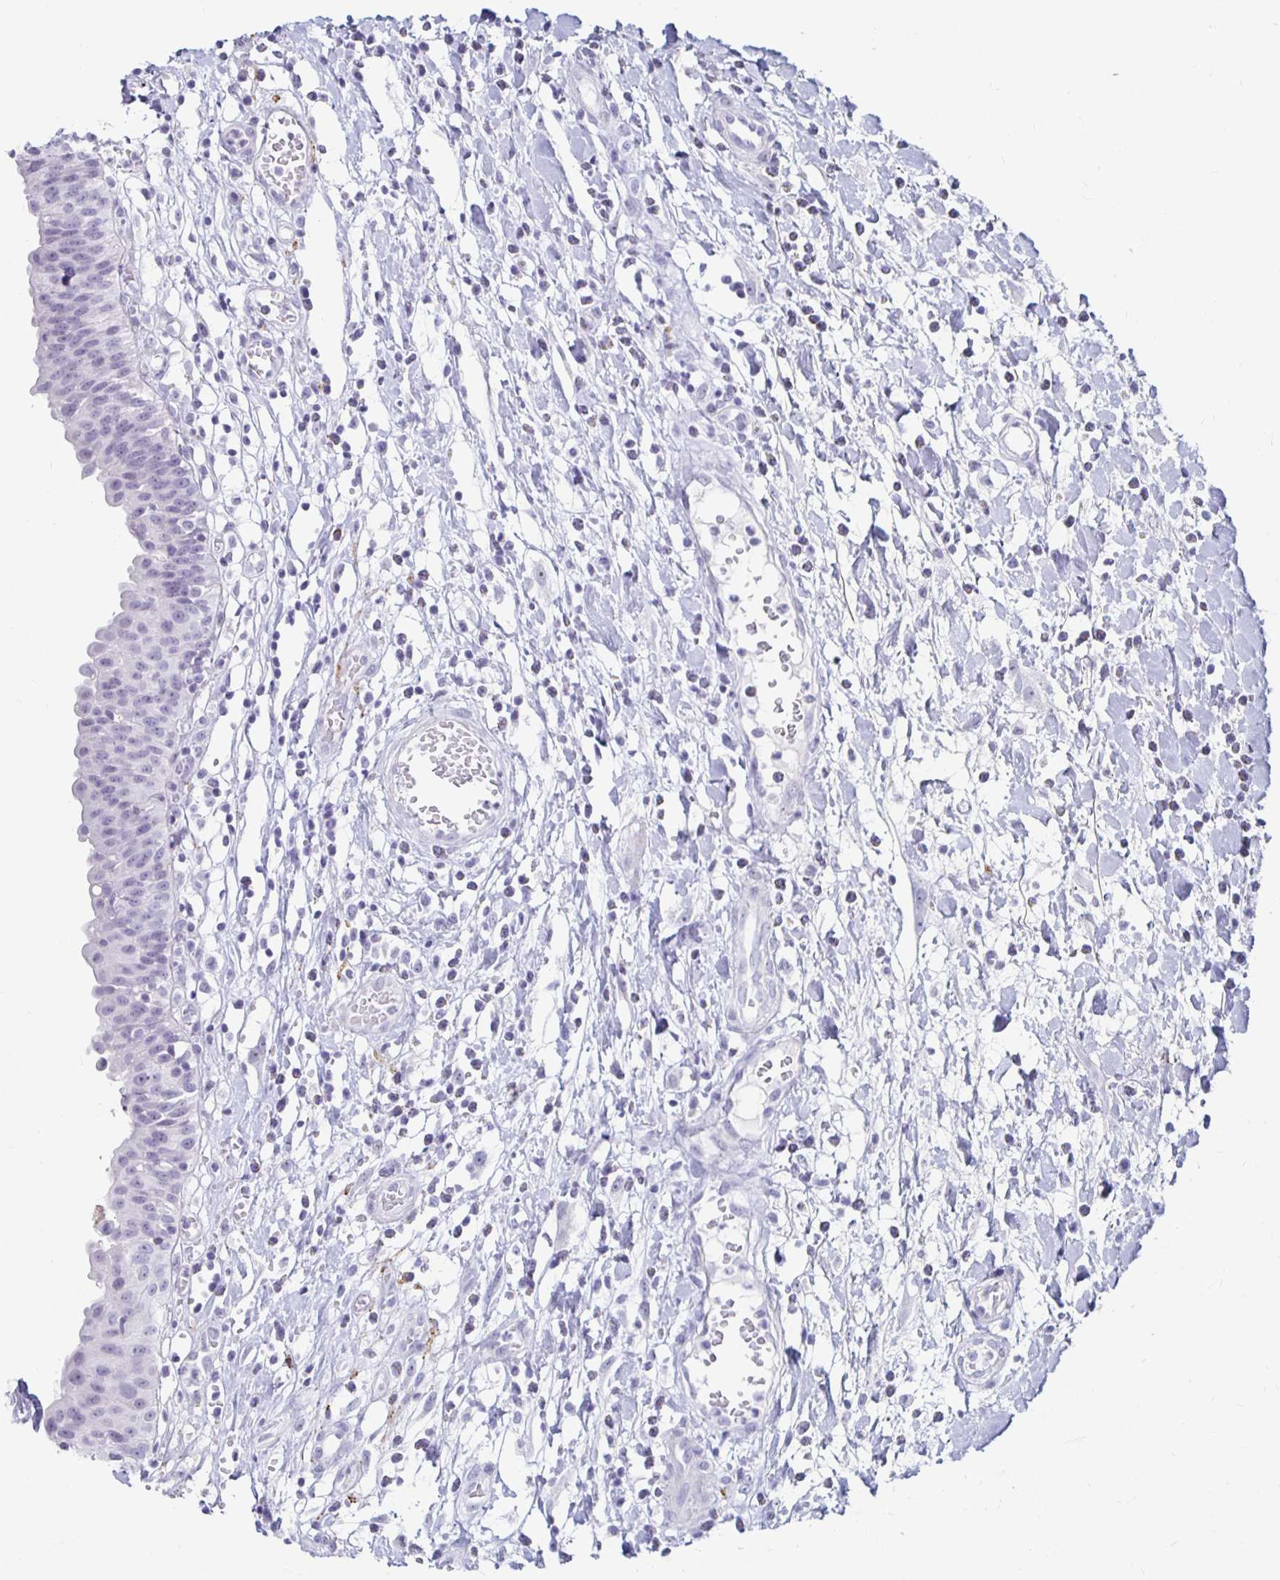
{"staining": {"intensity": "negative", "quantity": "none", "location": "none"}, "tissue": "urinary bladder", "cell_type": "Urothelial cells", "image_type": "normal", "snomed": [{"axis": "morphology", "description": "Normal tissue, NOS"}, {"axis": "topography", "description": "Urinary bladder"}], "caption": "Immunohistochemistry micrograph of benign urinary bladder: urinary bladder stained with DAB (3,3'-diaminobenzidine) reveals no significant protein positivity in urothelial cells. The staining is performed using DAB brown chromogen with nuclei counter-stained in using hematoxylin.", "gene": "KCNQ2", "patient": {"sex": "male", "age": 64}}